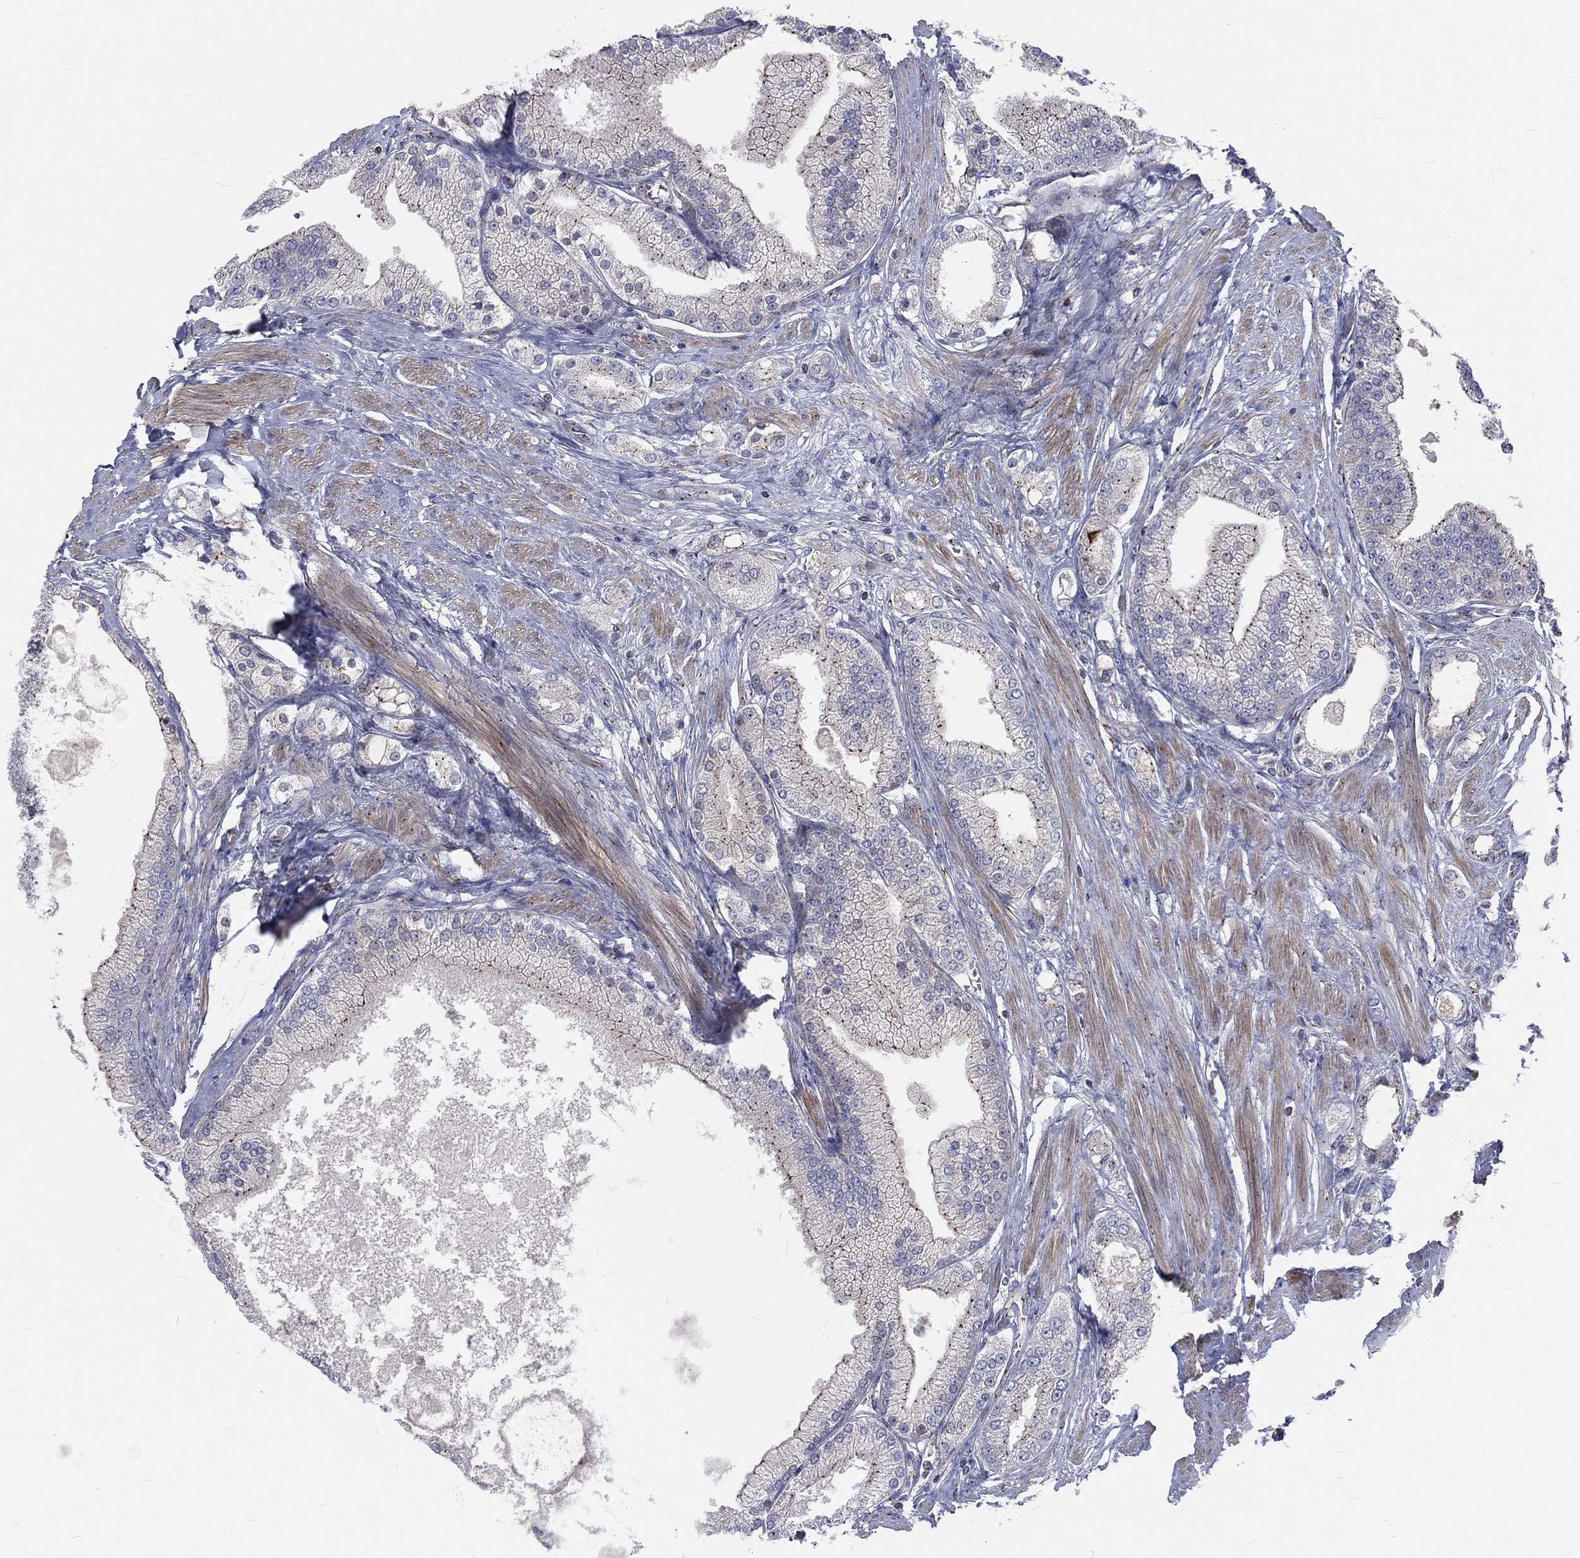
{"staining": {"intensity": "moderate", "quantity": "<25%", "location": "cytoplasmic/membranous"}, "tissue": "prostate cancer", "cell_type": "Tumor cells", "image_type": "cancer", "snomed": [{"axis": "morphology", "description": "Adenocarcinoma, NOS"}, {"axis": "topography", "description": "Prostate and seminal vesicle, NOS"}, {"axis": "topography", "description": "Prostate"}], "caption": "This micrograph exhibits IHC staining of human prostate adenocarcinoma, with low moderate cytoplasmic/membranous positivity in about <25% of tumor cells.", "gene": "CROCC", "patient": {"sex": "male", "age": 67}}